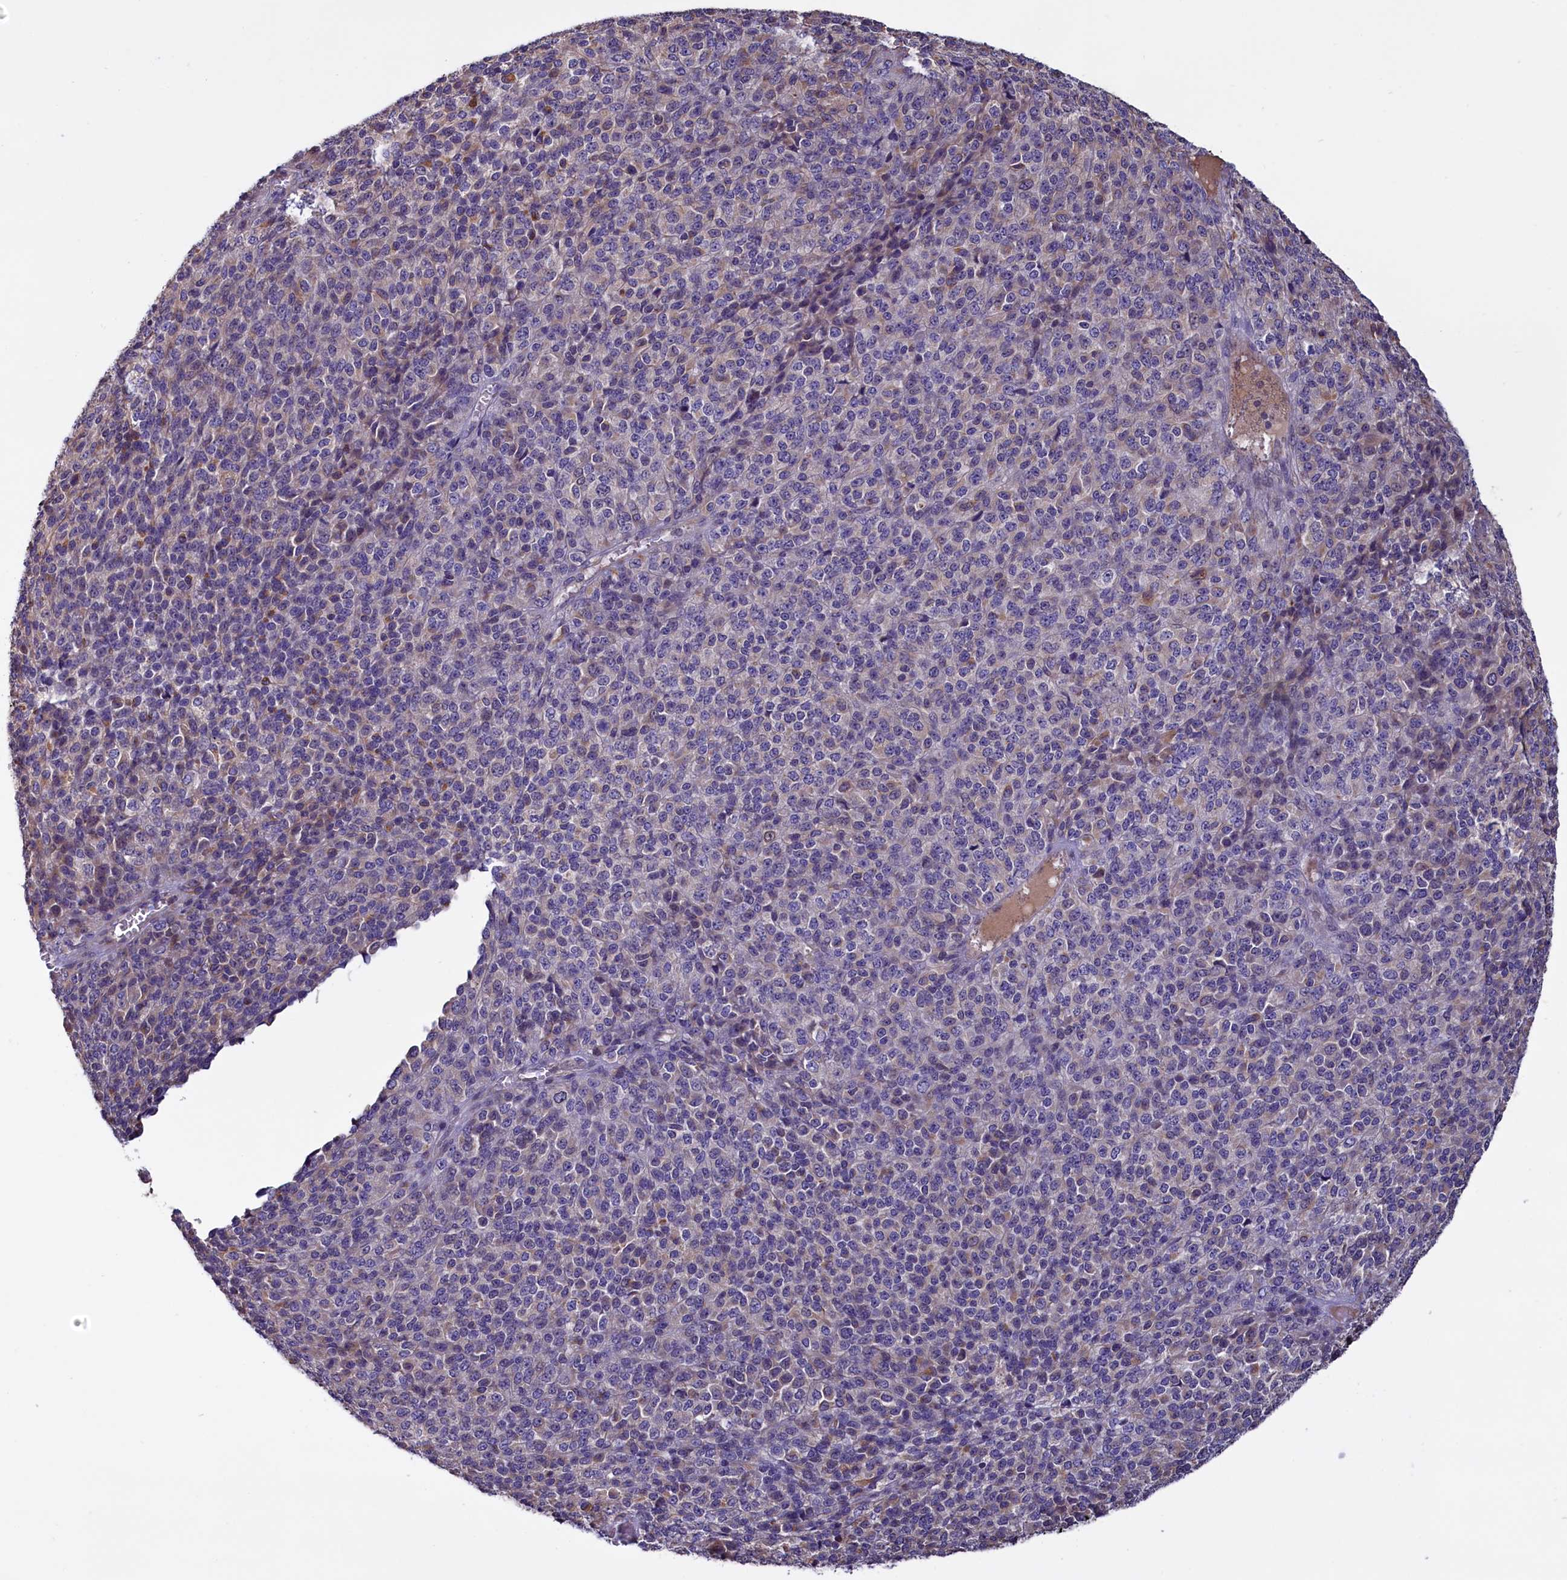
{"staining": {"intensity": "negative", "quantity": "none", "location": "none"}, "tissue": "melanoma", "cell_type": "Tumor cells", "image_type": "cancer", "snomed": [{"axis": "morphology", "description": "Malignant melanoma, Metastatic site"}, {"axis": "topography", "description": "Brain"}], "caption": "Human melanoma stained for a protein using immunohistochemistry demonstrates no staining in tumor cells.", "gene": "PDILT", "patient": {"sex": "female", "age": 56}}